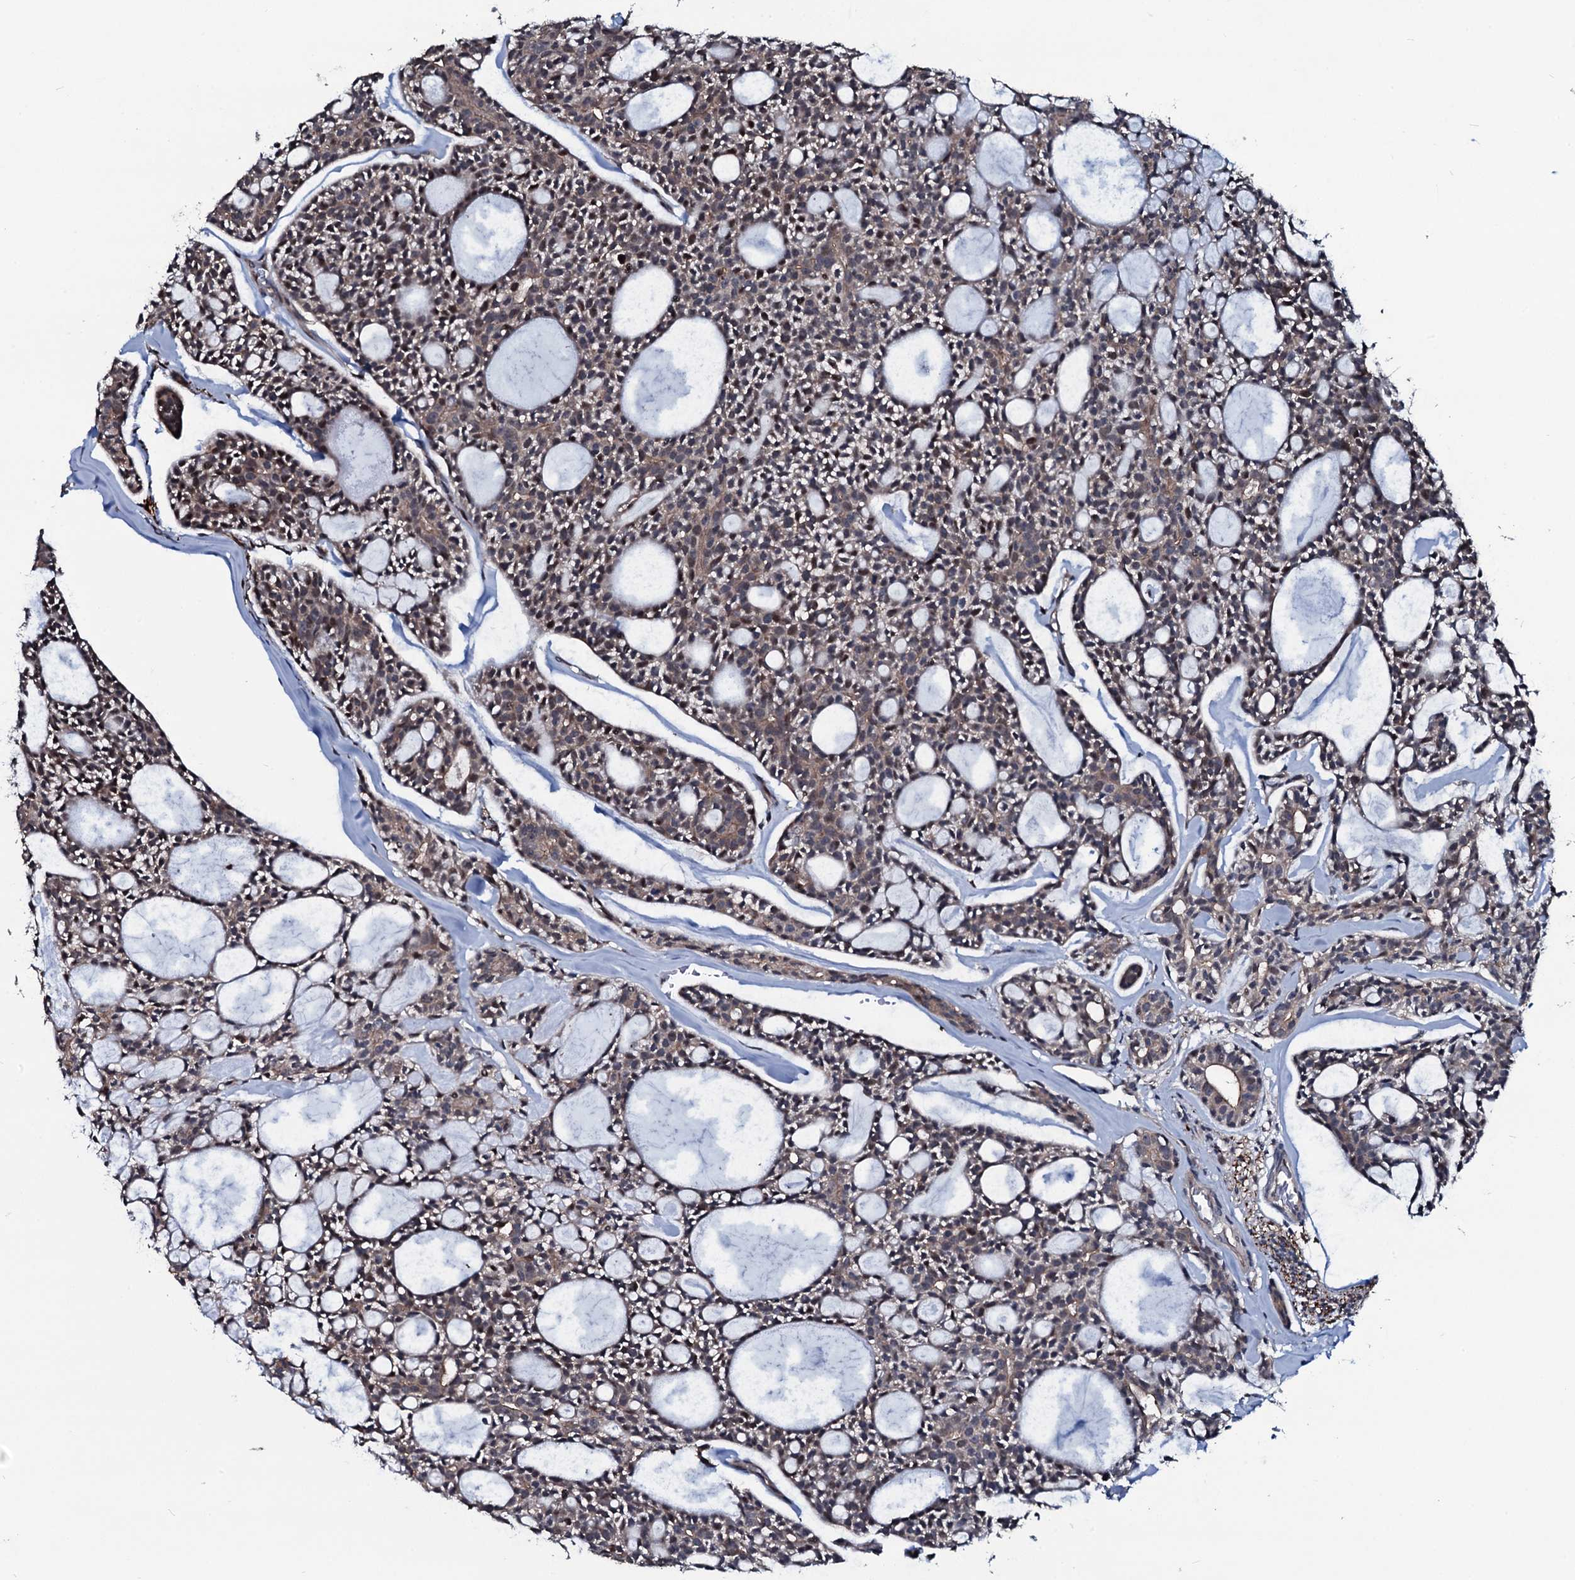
{"staining": {"intensity": "weak", "quantity": ">75%", "location": "cytoplasmic/membranous"}, "tissue": "head and neck cancer", "cell_type": "Tumor cells", "image_type": "cancer", "snomed": [{"axis": "morphology", "description": "Adenocarcinoma, NOS"}, {"axis": "topography", "description": "Salivary gland"}, {"axis": "topography", "description": "Head-Neck"}], "caption": "DAB (3,3'-diaminobenzidine) immunohistochemical staining of adenocarcinoma (head and neck) shows weak cytoplasmic/membranous protein expression in approximately >75% of tumor cells.", "gene": "OGFOD2", "patient": {"sex": "male", "age": 55}}